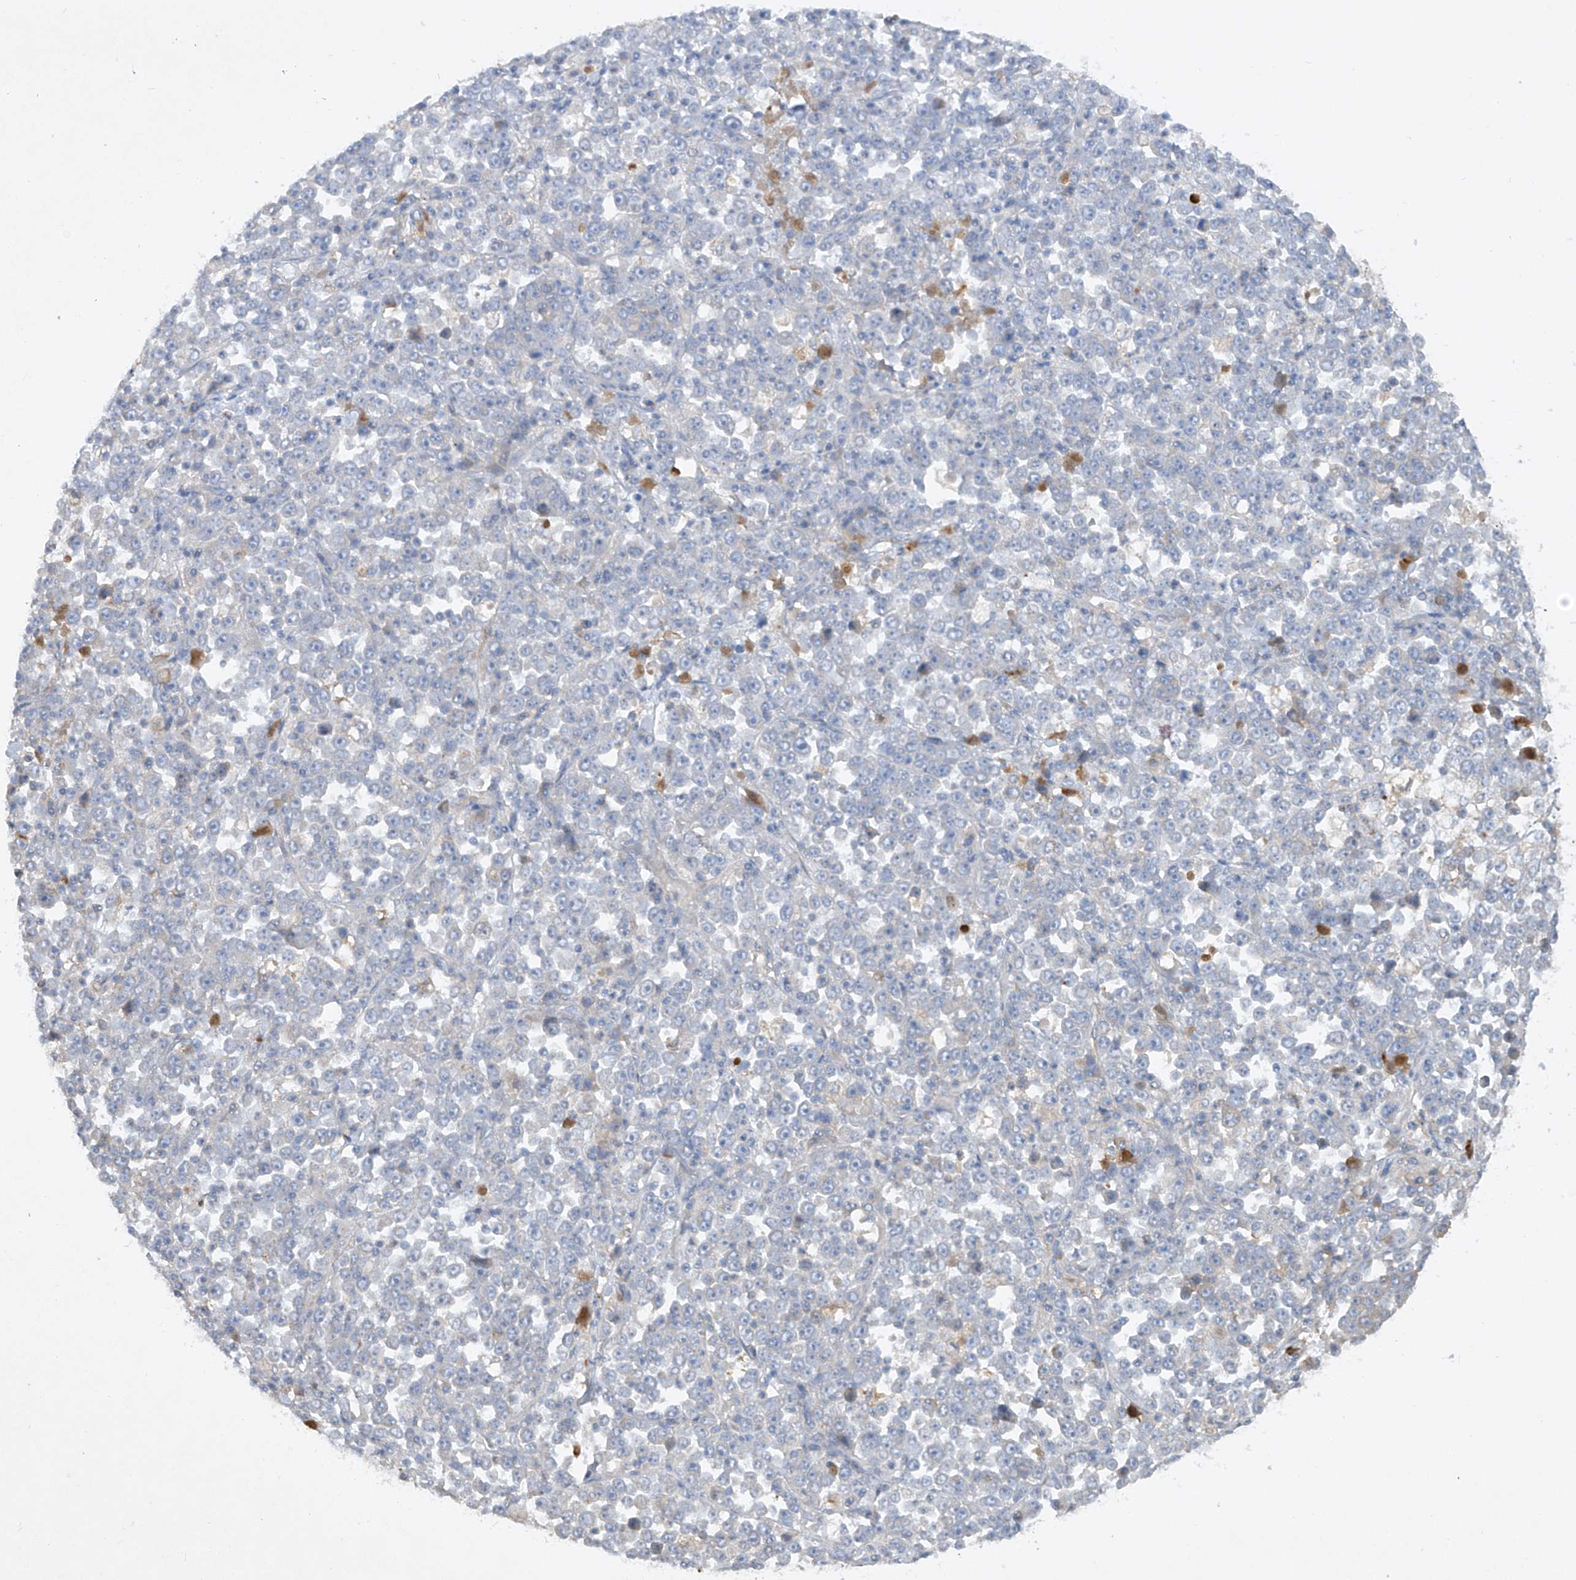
{"staining": {"intensity": "negative", "quantity": "none", "location": "none"}, "tissue": "stomach cancer", "cell_type": "Tumor cells", "image_type": "cancer", "snomed": [{"axis": "morphology", "description": "Normal tissue, NOS"}, {"axis": "morphology", "description": "Adenocarcinoma, NOS"}, {"axis": "topography", "description": "Stomach, upper"}, {"axis": "topography", "description": "Stomach"}], "caption": "Image shows no significant protein expression in tumor cells of adenocarcinoma (stomach).", "gene": "HAS3", "patient": {"sex": "male", "age": 59}}